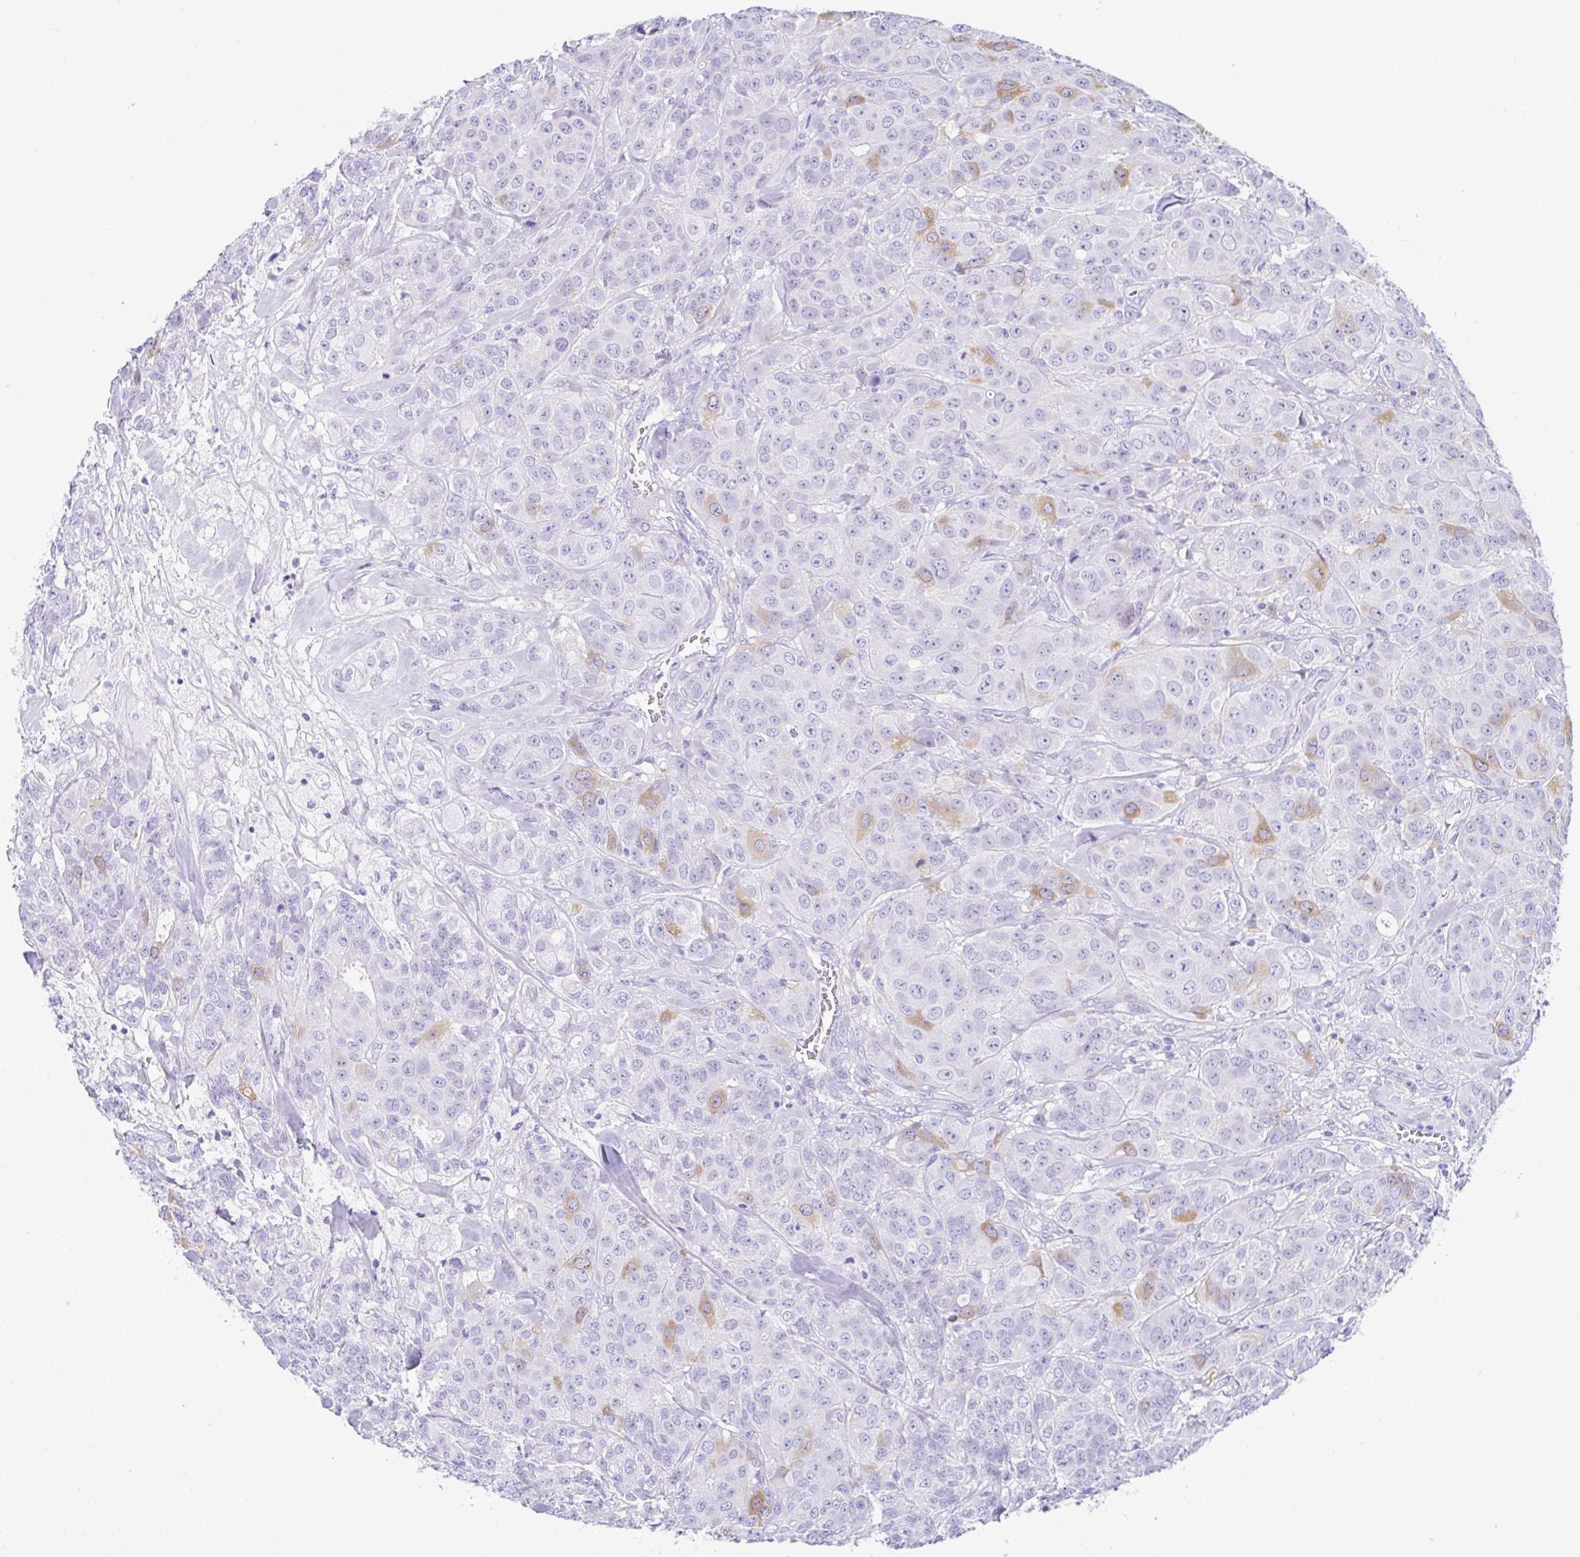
{"staining": {"intensity": "moderate", "quantity": "<25%", "location": "cytoplasmic/membranous"}, "tissue": "breast cancer", "cell_type": "Tumor cells", "image_type": "cancer", "snomed": [{"axis": "morphology", "description": "Normal tissue, NOS"}, {"axis": "morphology", "description": "Duct carcinoma"}, {"axis": "topography", "description": "Breast"}], "caption": "This is an image of immunohistochemistry (IHC) staining of intraductal carcinoma (breast), which shows moderate expression in the cytoplasmic/membranous of tumor cells.", "gene": "RRM2", "patient": {"sex": "female", "age": 43}}